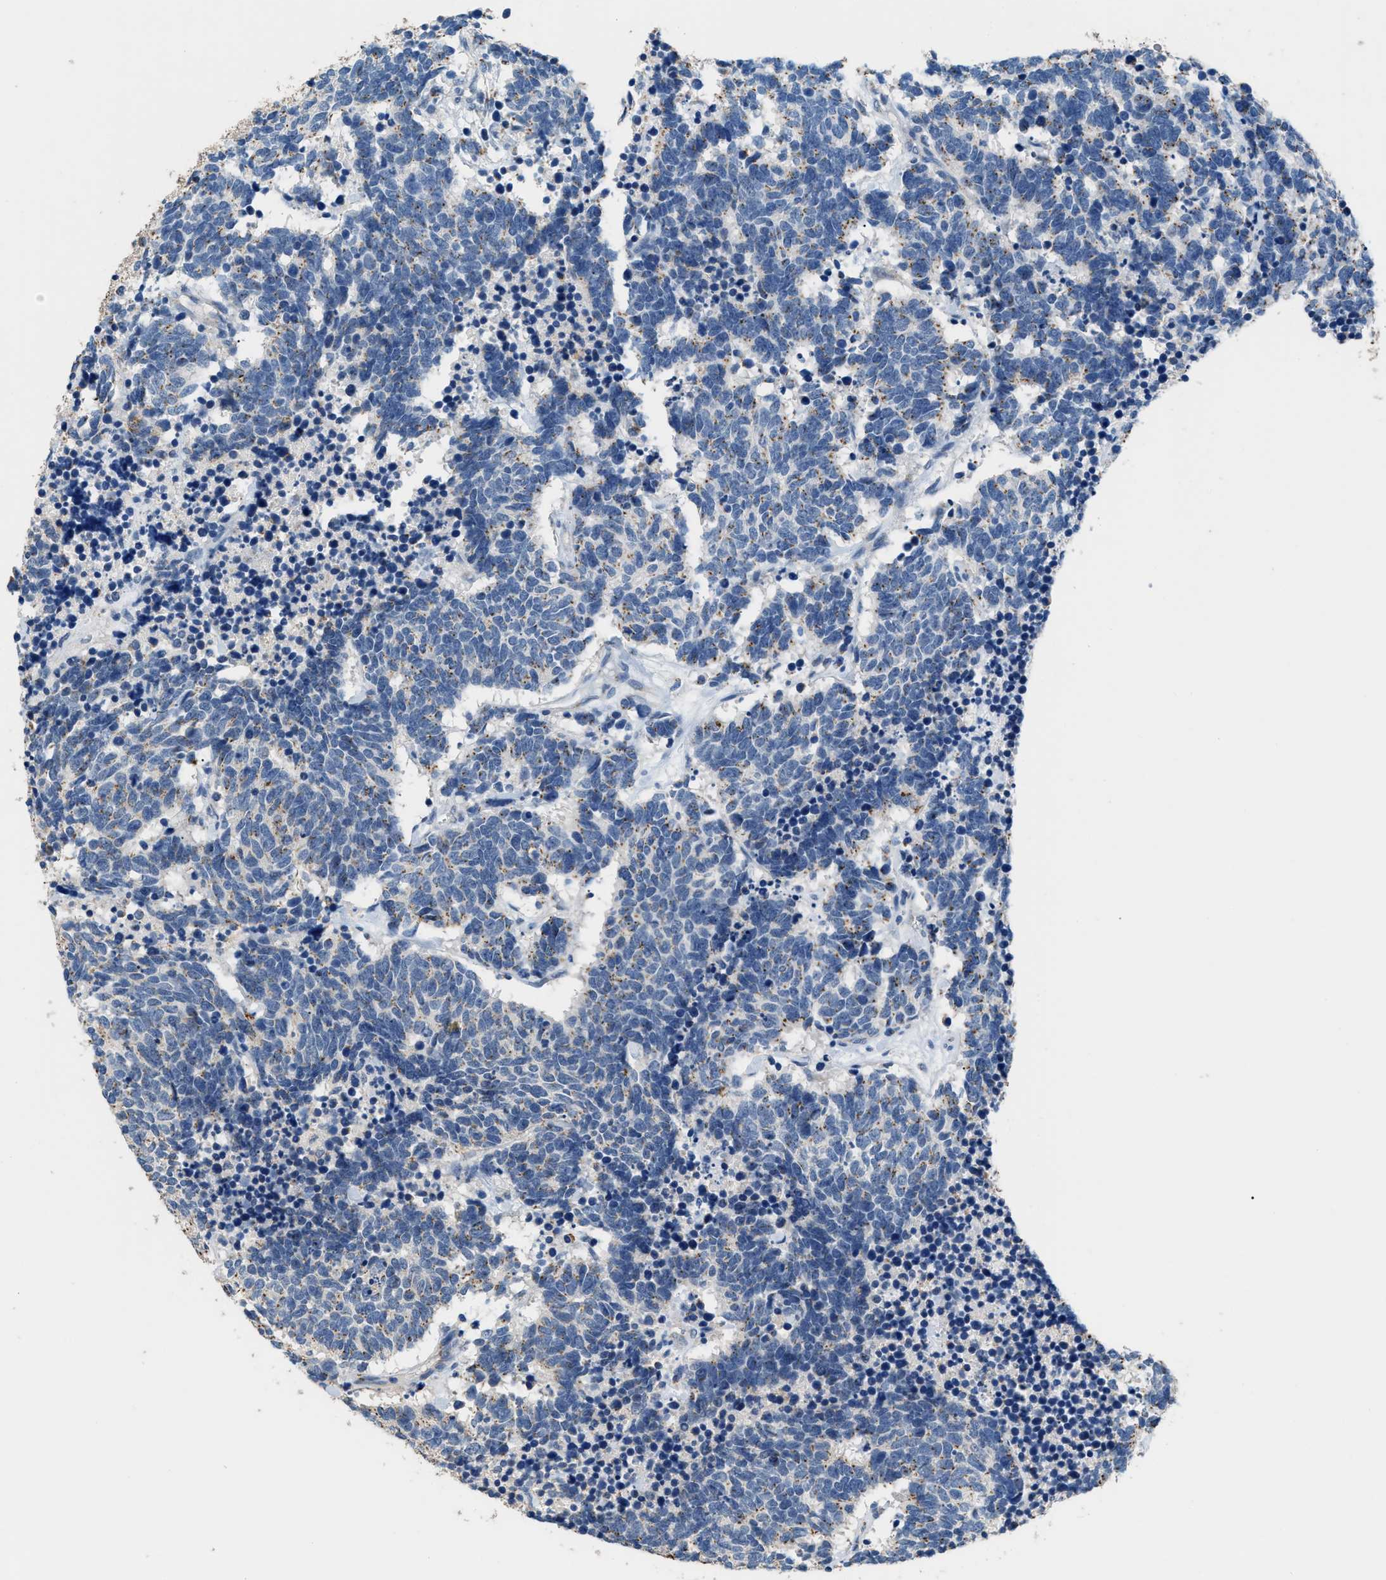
{"staining": {"intensity": "weak", "quantity": "25%-75%", "location": "cytoplasmic/membranous"}, "tissue": "carcinoid", "cell_type": "Tumor cells", "image_type": "cancer", "snomed": [{"axis": "morphology", "description": "Carcinoma, NOS"}, {"axis": "morphology", "description": "Carcinoid, malignant, NOS"}, {"axis": "topography", "description": "Urinary bladder"}], "caption": "A brown stain highlights weak cytoplasmic/membranous expression of a protein in human malignant carcinoid tumor cells. Immunohistochemistry (ihc) stains the protein of interest in brown and the nuclei are stained blue.", "gene": "GOLM1", "patient": {"sex": "male", "age": 57}}